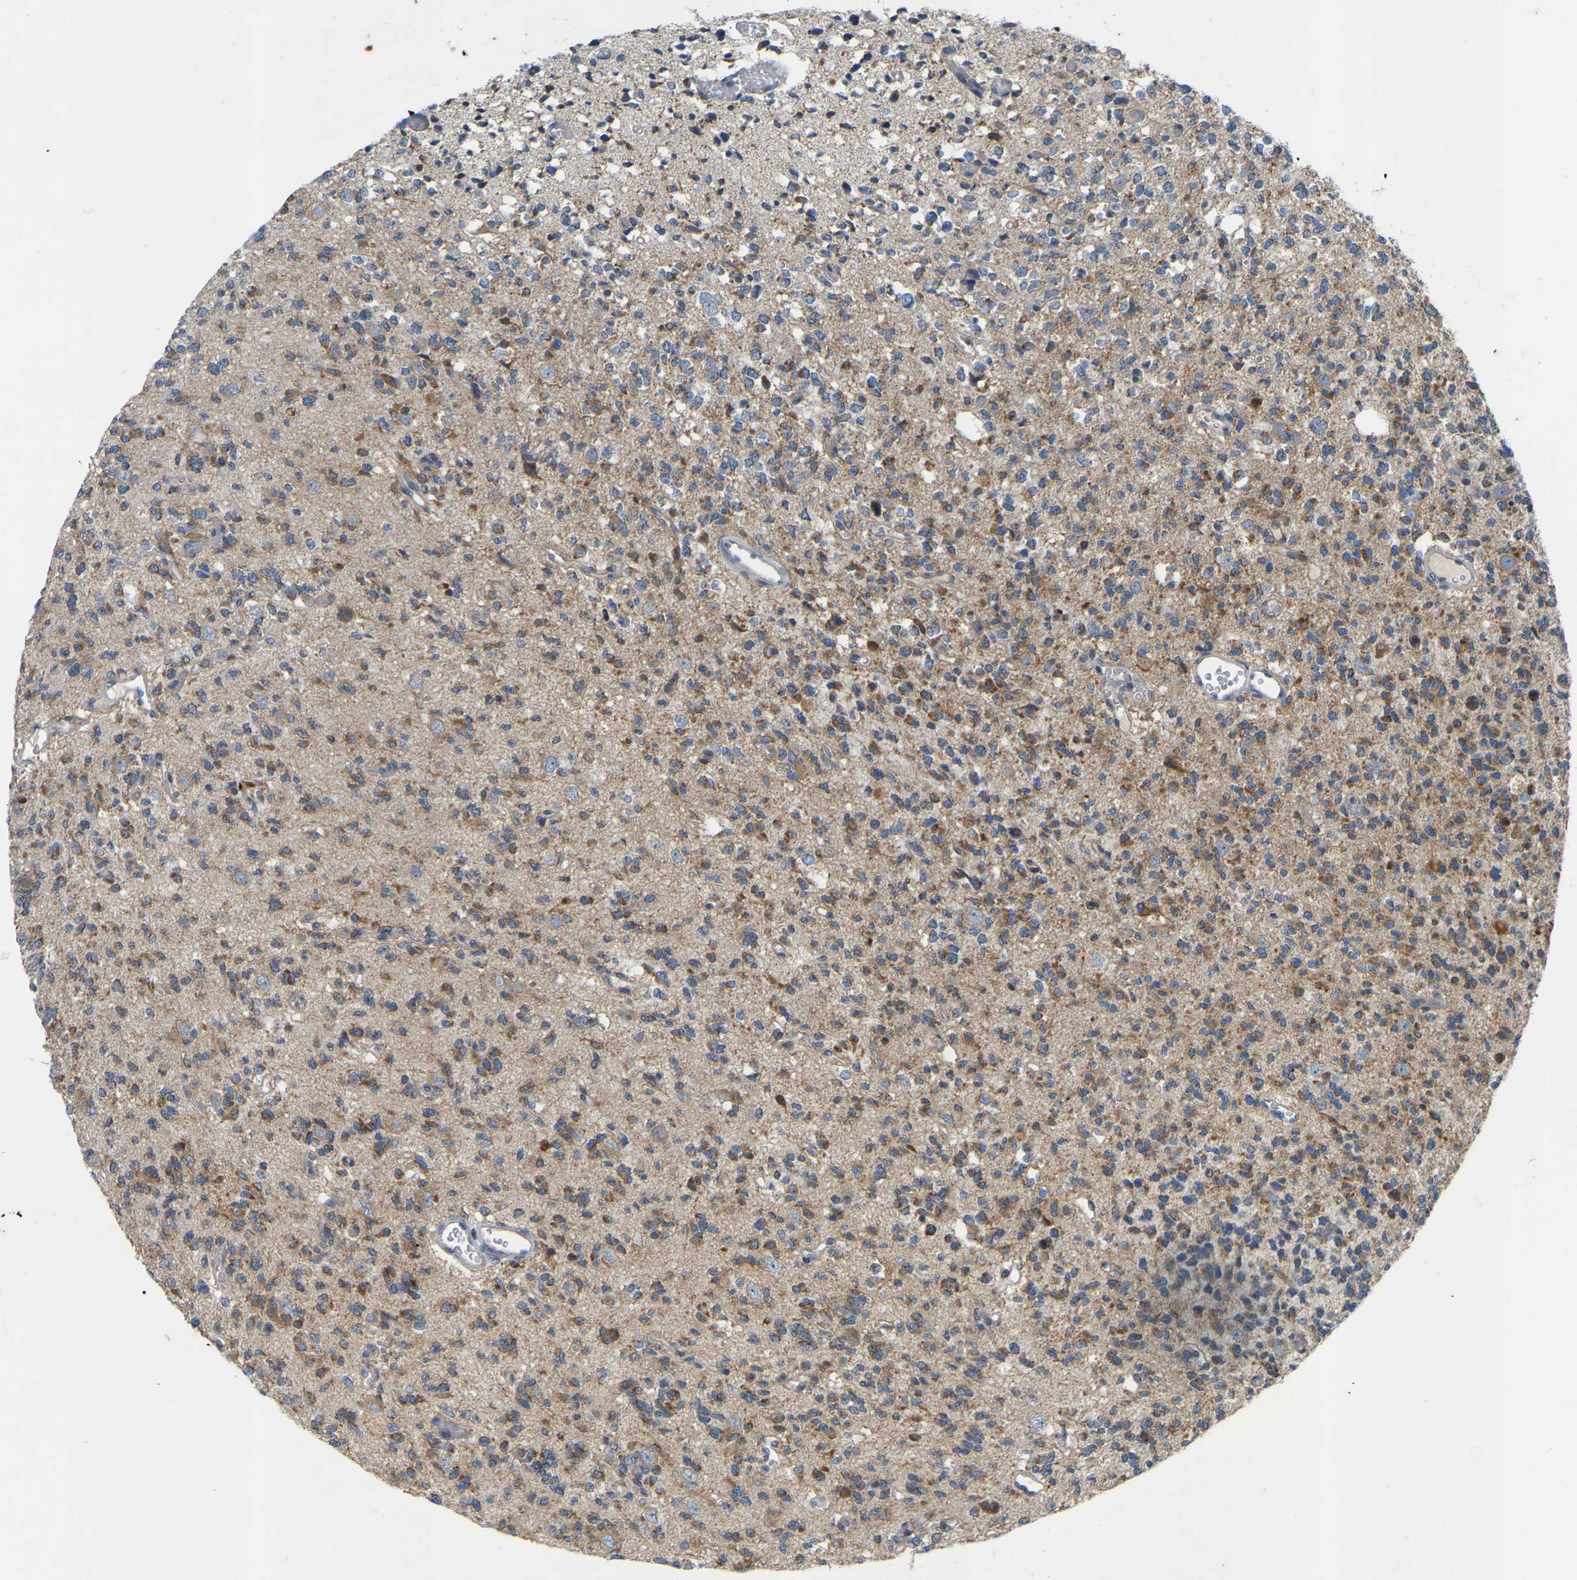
{"staining": {"intensity": "moderate", "quantity": ">75%", "location": "cytoplasmic/membranous"}, "tissue": "glioma", "cell_type": "Tumor cells", "image_type": "cancer", "snomed": [{"axis": "morphology", "description": "Glioma, malignant, Low grade"}, {"axis": "topography", "description": "Brain"}], "caption": "Moderate cytoplasmic/membranous staining is identified in about >75% of tumor cells in low-grade glioma (malignant).", "gene": "PARL", "patient": {"sex": "male", "age": 38}}